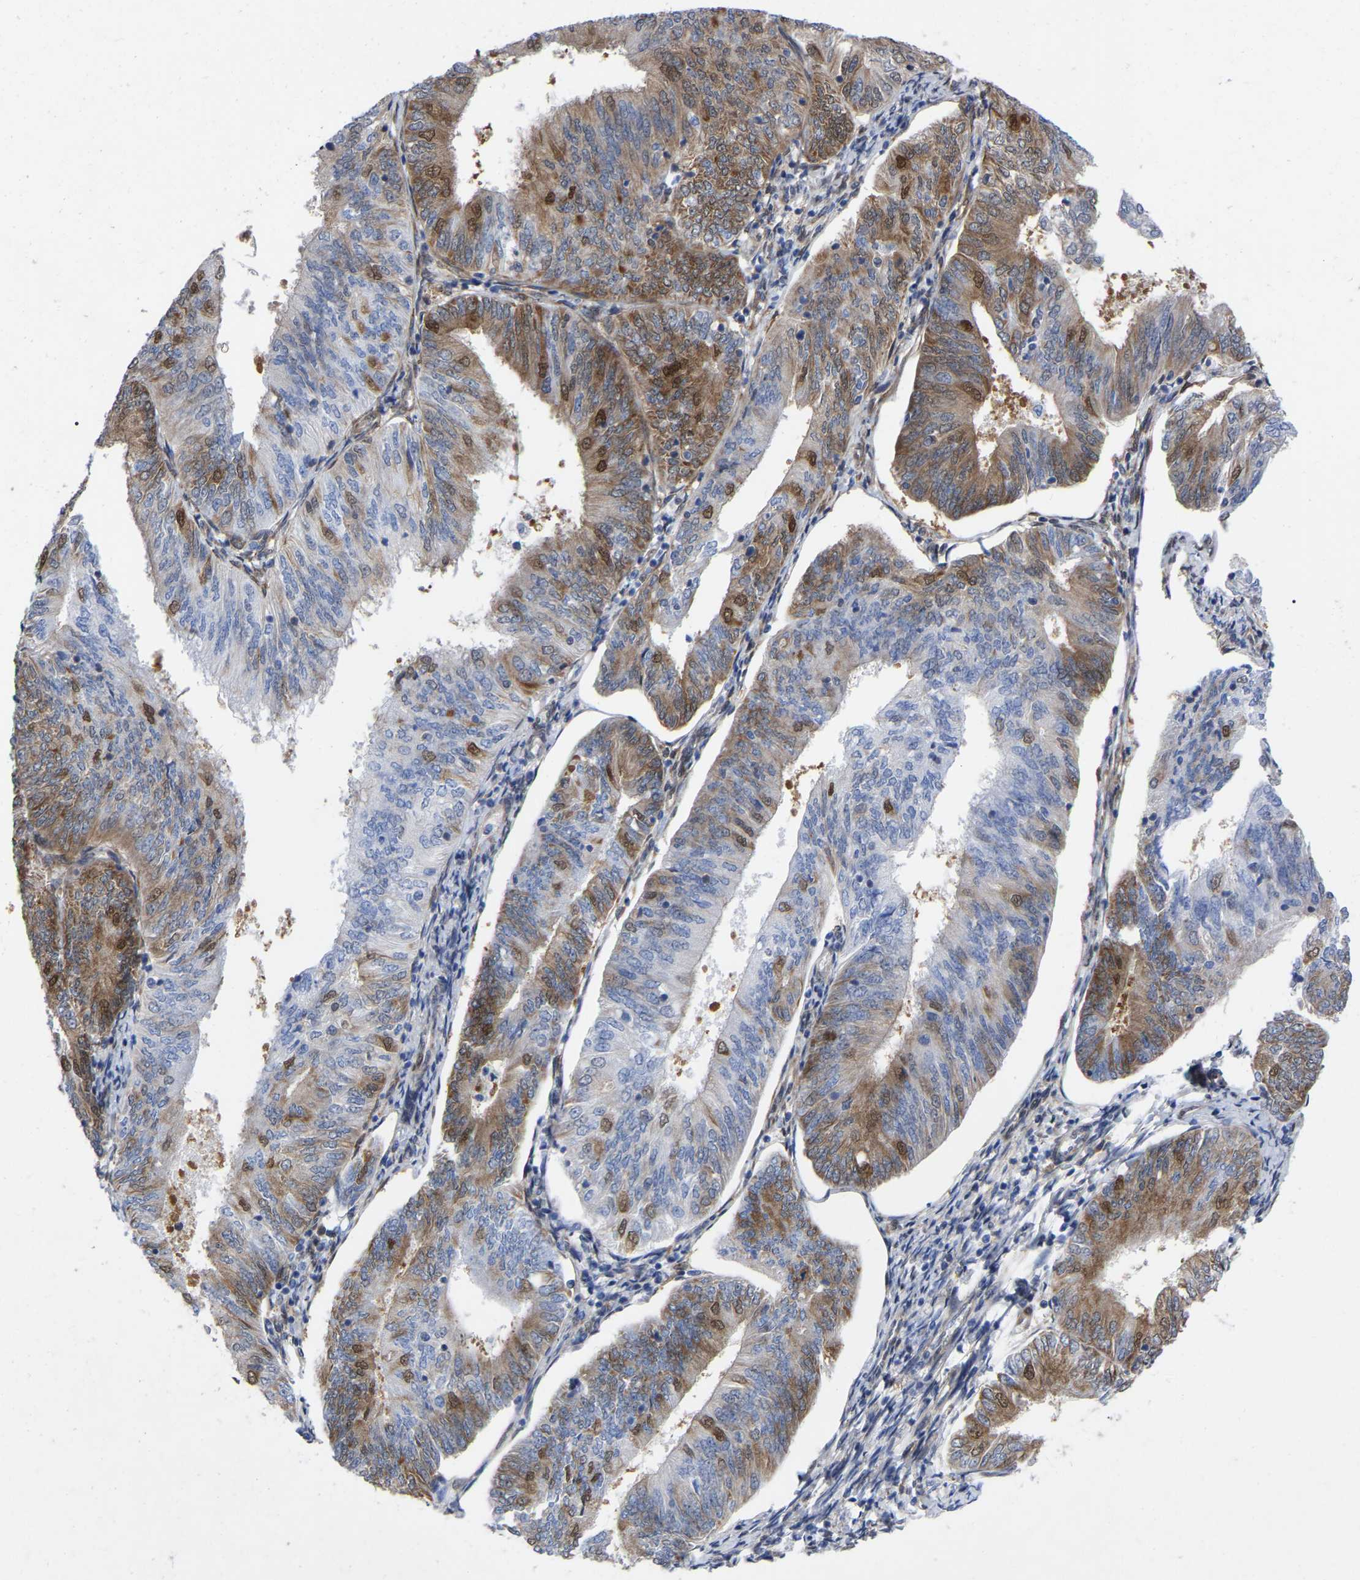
{"staining": {"intensity": "moderate", "quantity": "25%-75%", "location": "cytoplasmic/membranous,nuclear"}, "tissue": "endometrial cancer", "cell_type": "Tumor cells", "image_type": "cancer", "snomed": [{"axis": "morphology", "description": "Adenocarcinoma, NOS"}, {"axis": "topography", "description": "Endometrium"}], "caption": "Moderate cytoplasmic/membranous and nuclear staining for a protein is seen in approximately 25%-75% of tumor cells of adenocarcinoma (endometrial) using IHC.", "gene": "UBE4B", "patient": {"sex": "female", "age": 58}}